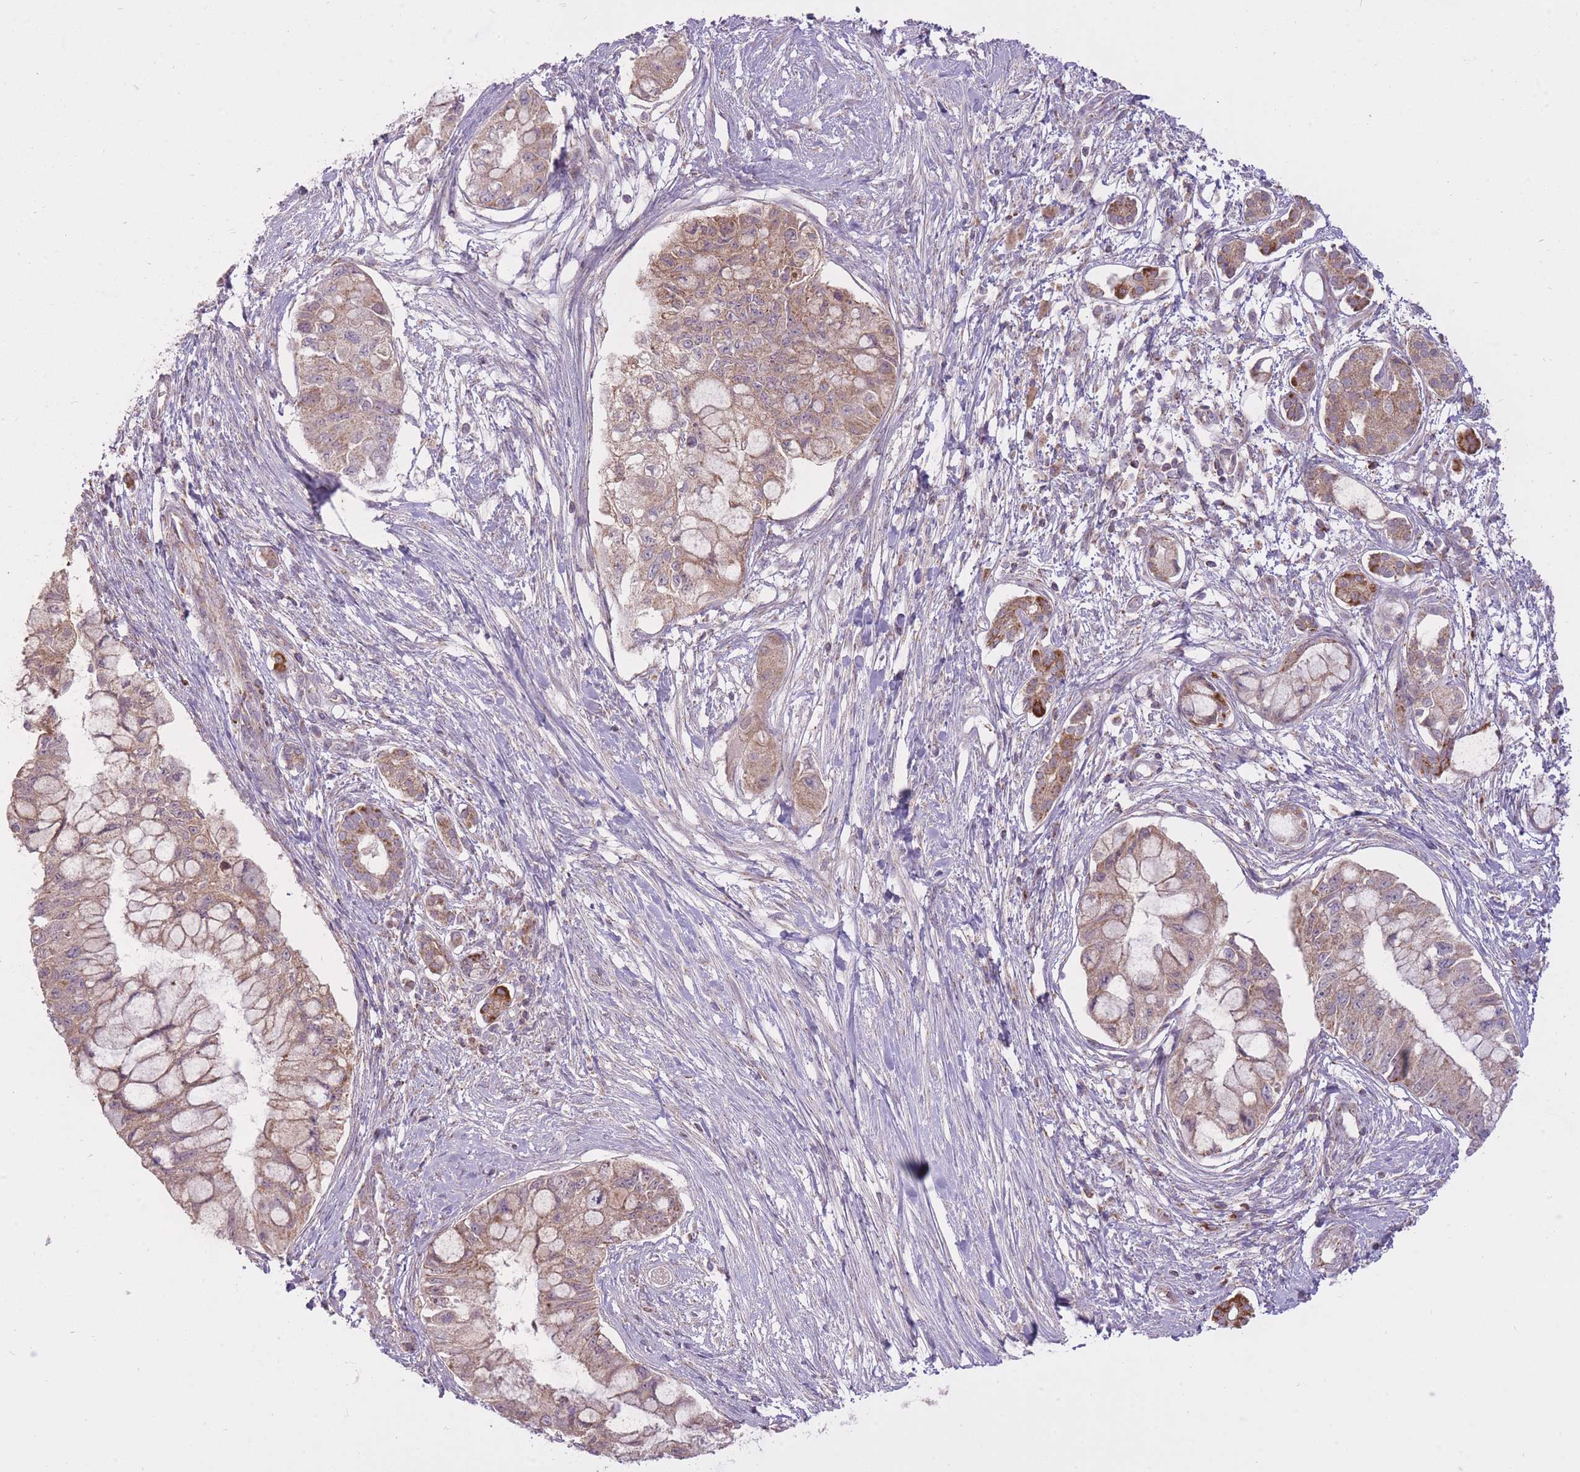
{"staining": {"intensity": "weak", "quantity": ">75%", "location": "cytoplasmic/membranous"}, "tissue": "pancreatic cancer", "cell_type": "Tumor cells", "image_type": "cancer", "snomed": [{"axis": "morphology", "description": "Adenocarcinoma, NOS"}, {"axis": "topography", "description": "Pancreas"}], "caption": "Pancreatic adenocarcinoma stained with immunohistochemistry (IHC) reveals weak cytoplasmic/membranous expression in about >75% of tumor cells.", "gene": "LIN7C", "patient": {"sex": "male", "age": 48}}